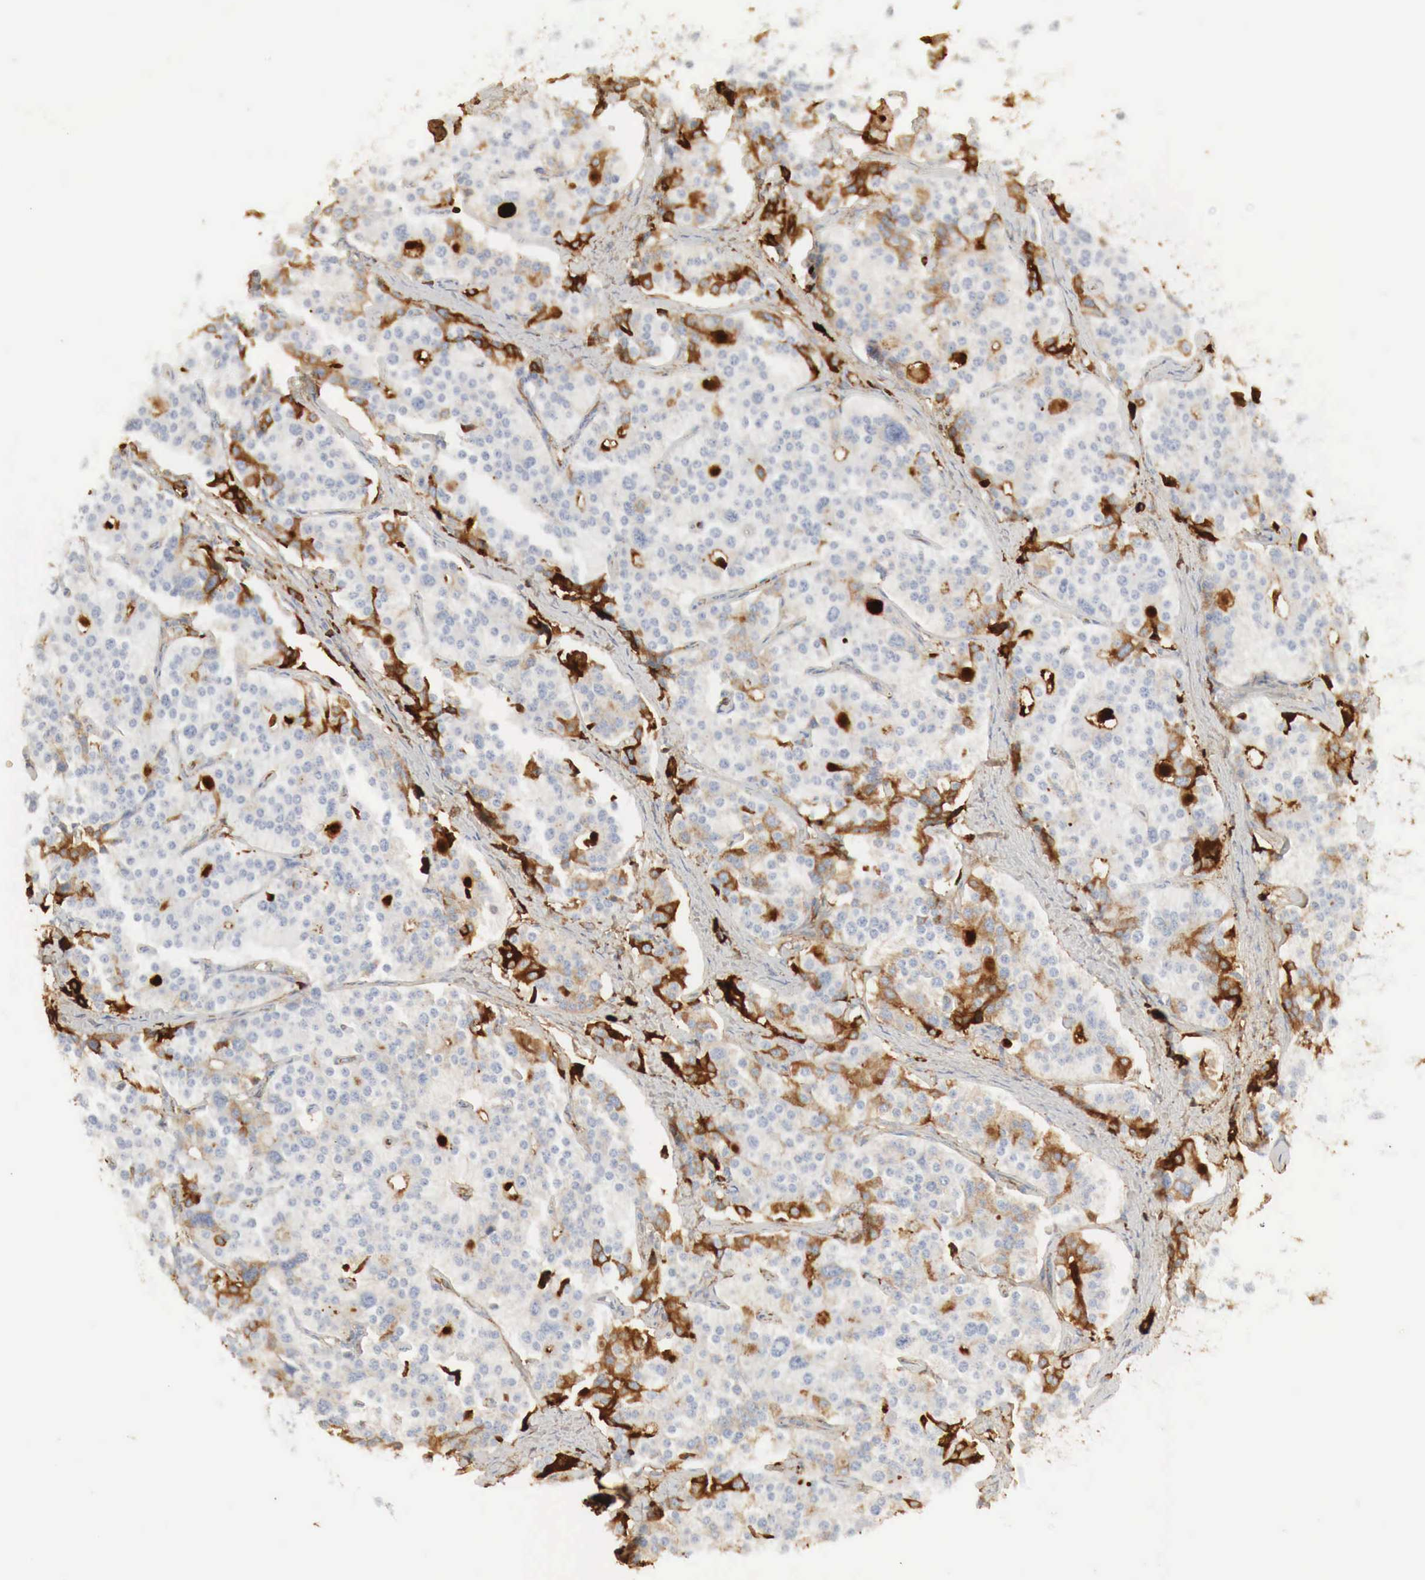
{"staining": {"intensity": "negative", "quantity": "none", "location": "none"}, "tissue": "carcinoid", "cell_type": "Tumor cells", "image_type": "cancer", "snomed": [{"axis": "morphology", "description": "Carcinoid, malignant, NOS"}, {"axis": "topography", "description": "Small intestine"}], "caption": "This is a photomicrograph of IHC staining of carcinoid, which shows no staining in tumor cells. (Stains: DAB IHC with hematoxylin counter stain, Microscopy: brightfield microscopy at high magnification).", "gene": "IGLC3", "patient": {"sex": "male", "age": 63}}